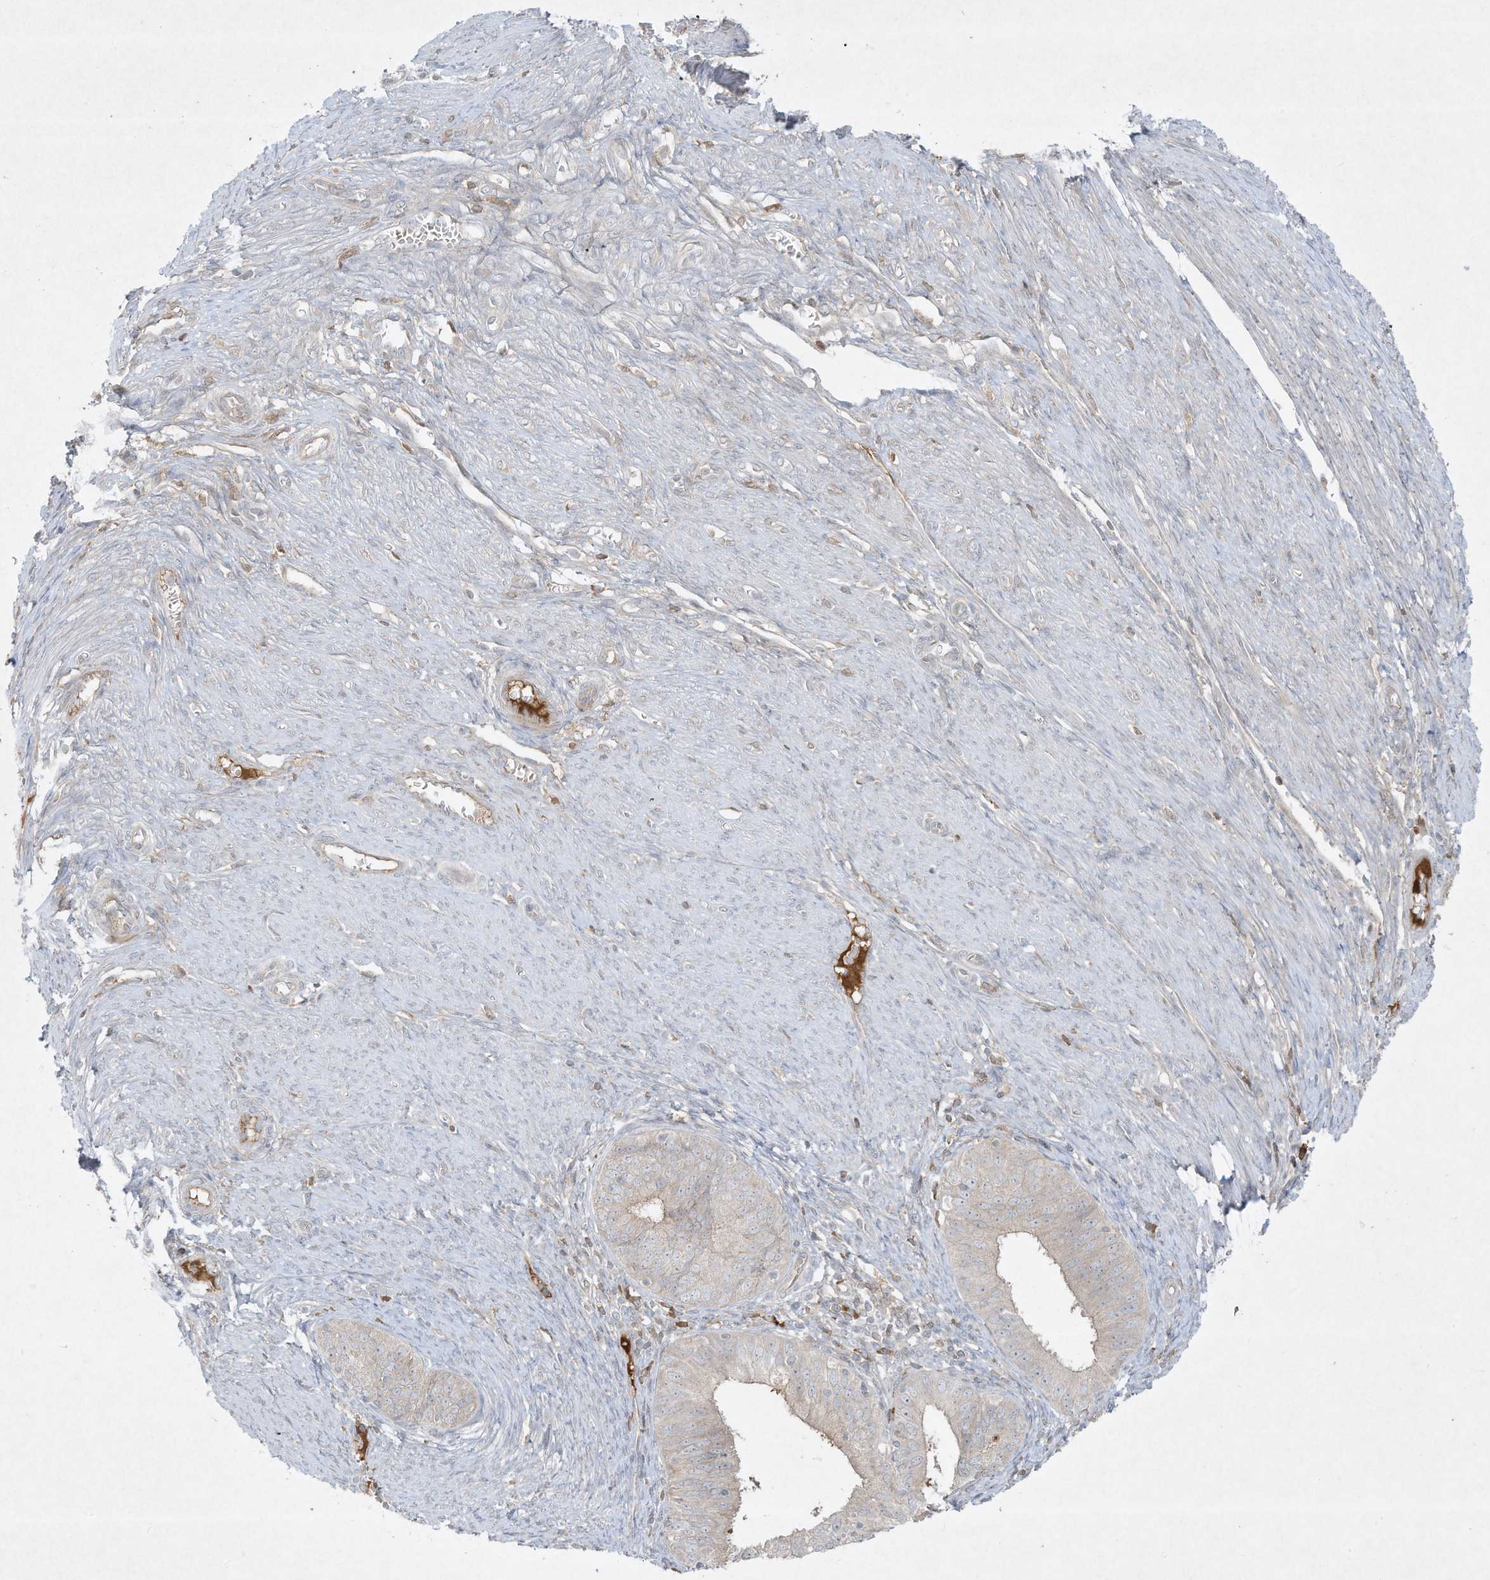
{"staining": {"intensity": "negative", "quantity": "none", "location": "none"}, "tissue": "endometrial cancer", "cell_type": "Tumor cells", "image_type": "cancer", "snomed": [{"axis": "morphology", "description": "Adenocarcinoma, NOS"}, {"axis": "topography", "description": "Endometrium"}], "caption": "Immunohistochemistry (IHC) of human endometrial cancer exhibits no expression in tumor cells.", "gene": "FETUB", "patient": {"sex": "female", "age": 51}}